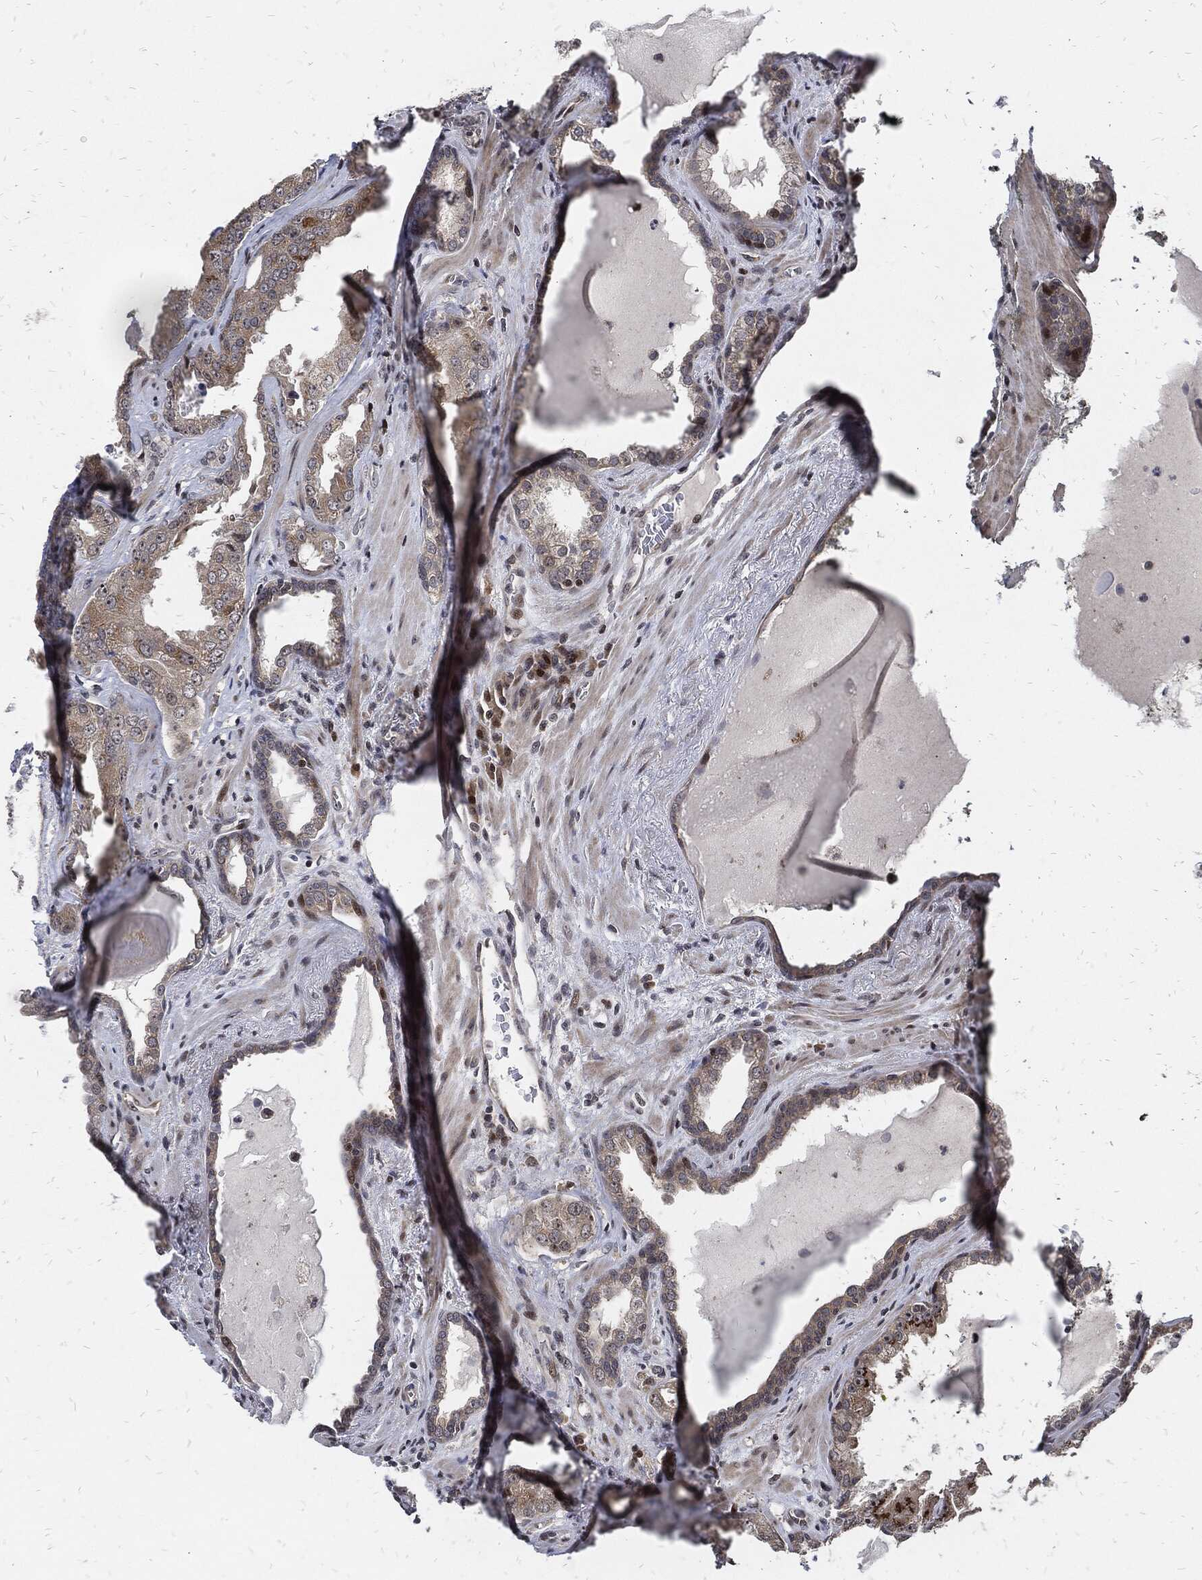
{"staining": {"intensity": "moderate", "quantity": "25%-75%", "location": "cytoplasmic/membranous"}, "tissue": "prostate cancer", "cell_type": "Tumor cells", "image_type": "cancer", "snomed": [{"axis": "morphology", "description": "Adenocarcinoma, Low grade"}, {"axis": "topography", "description": "Prostate"}], "caption": "Protein expression analysis of adenocarcinoma (low-grade) (prostate) displays moderate cytoplasmic/membranous staining in about 25%-75% of tumor cells.", "gene": "ZNF775", "patient": {"sex": "male", "age": 62}}